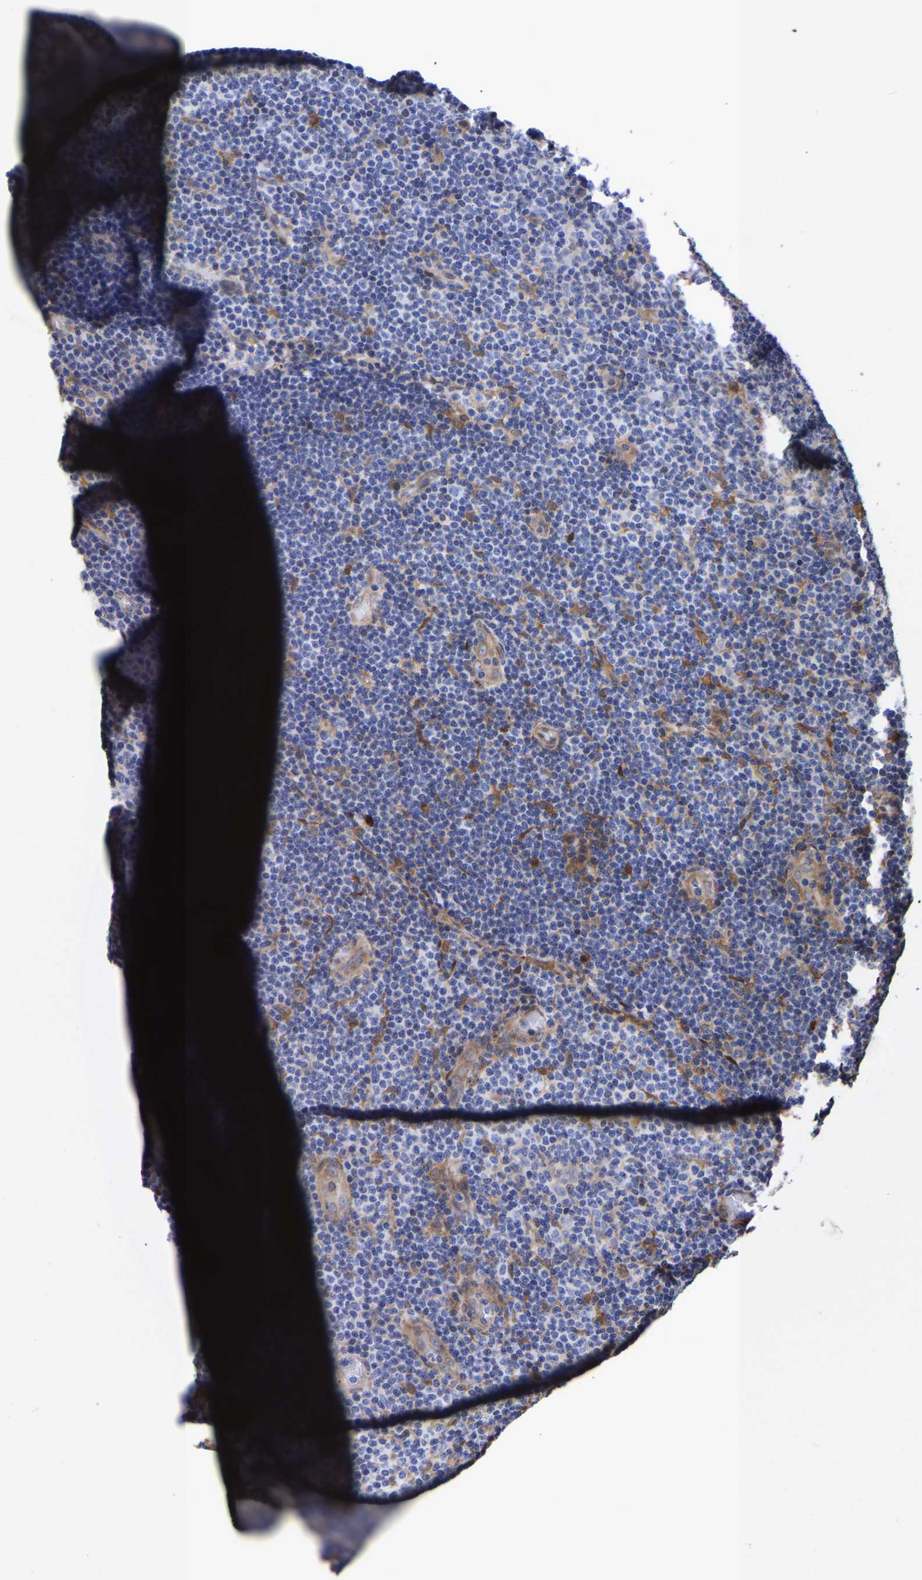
{"staining": {"intensity": "negative", "quantity": "none", "location": "none"}, "tissue": "lymphoma", "cell_type": "Tumor cells", "image_type": "cancer", "snomed": [{"axis": "morphology", "description": "Malignant lymphoma, non-Hodgkin's type, Low grade"}, {"axis": "topography", "description": "Lymph node"}], "caption": "Photomicrograph shows no protein positivity in tumor cells of malignant lymphoma, non-Hodgkin's type (low-grade) tissue.", "gene": "LIF", "patient": {"sex": "male", "age": 83}}